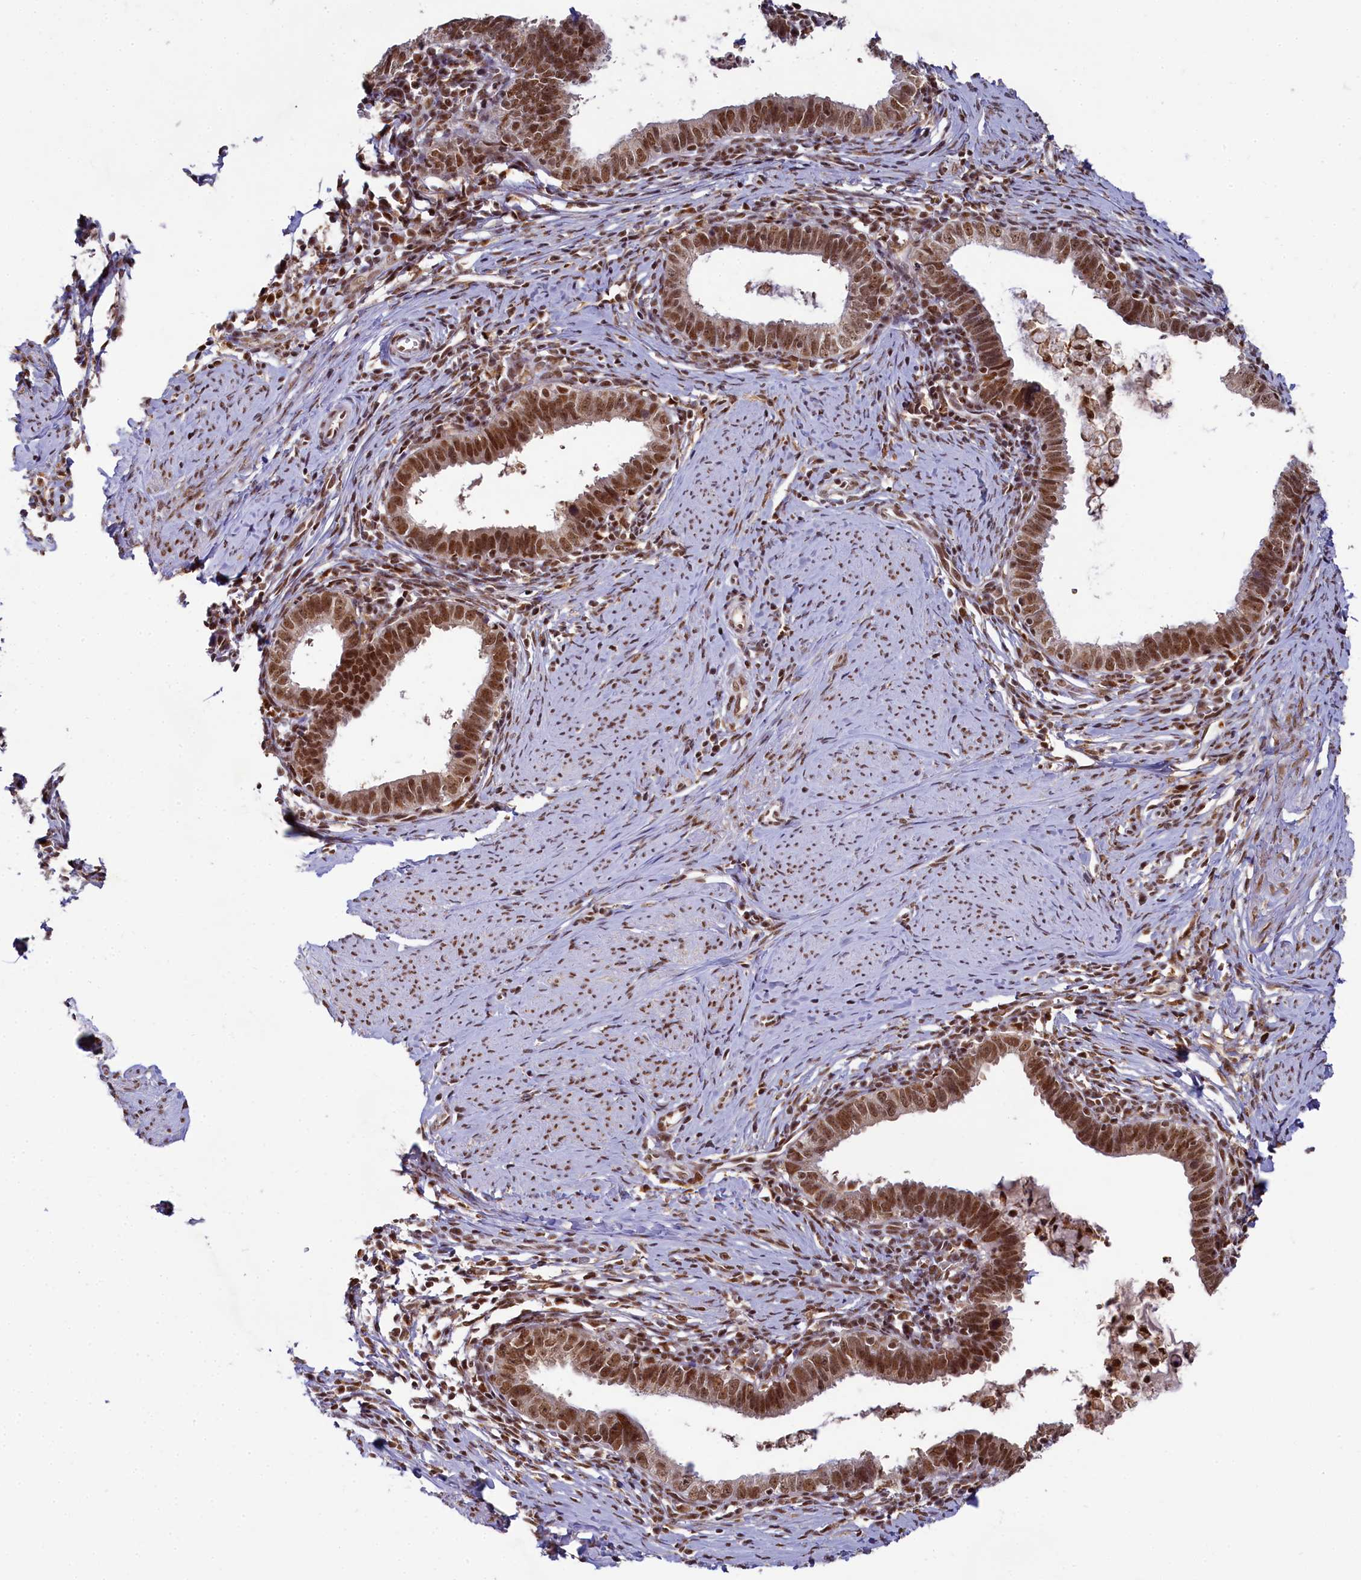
{"staining": {"intensity": "moderate", "quantity": ">75%", "location": "nuclear"}, "tissue": "cervical cancer", "cell_type": "Tumor cells", "image_type": "cancer", "snomed": [{"axis": "morphology", "description": "Adenocarcinoma, NOS"}, {"axis": "topography", "description": "Cervix"}], "caption": "DAB (3,3'-diaminobenzidine) immunohistochemical staining of cervical cancer (adenocarcinoma) shows moderate nuclear protein expression in about >75% of tumor cells.", "gene": "PPHLN1", "patient": {"sex": "female", "age": 36}}